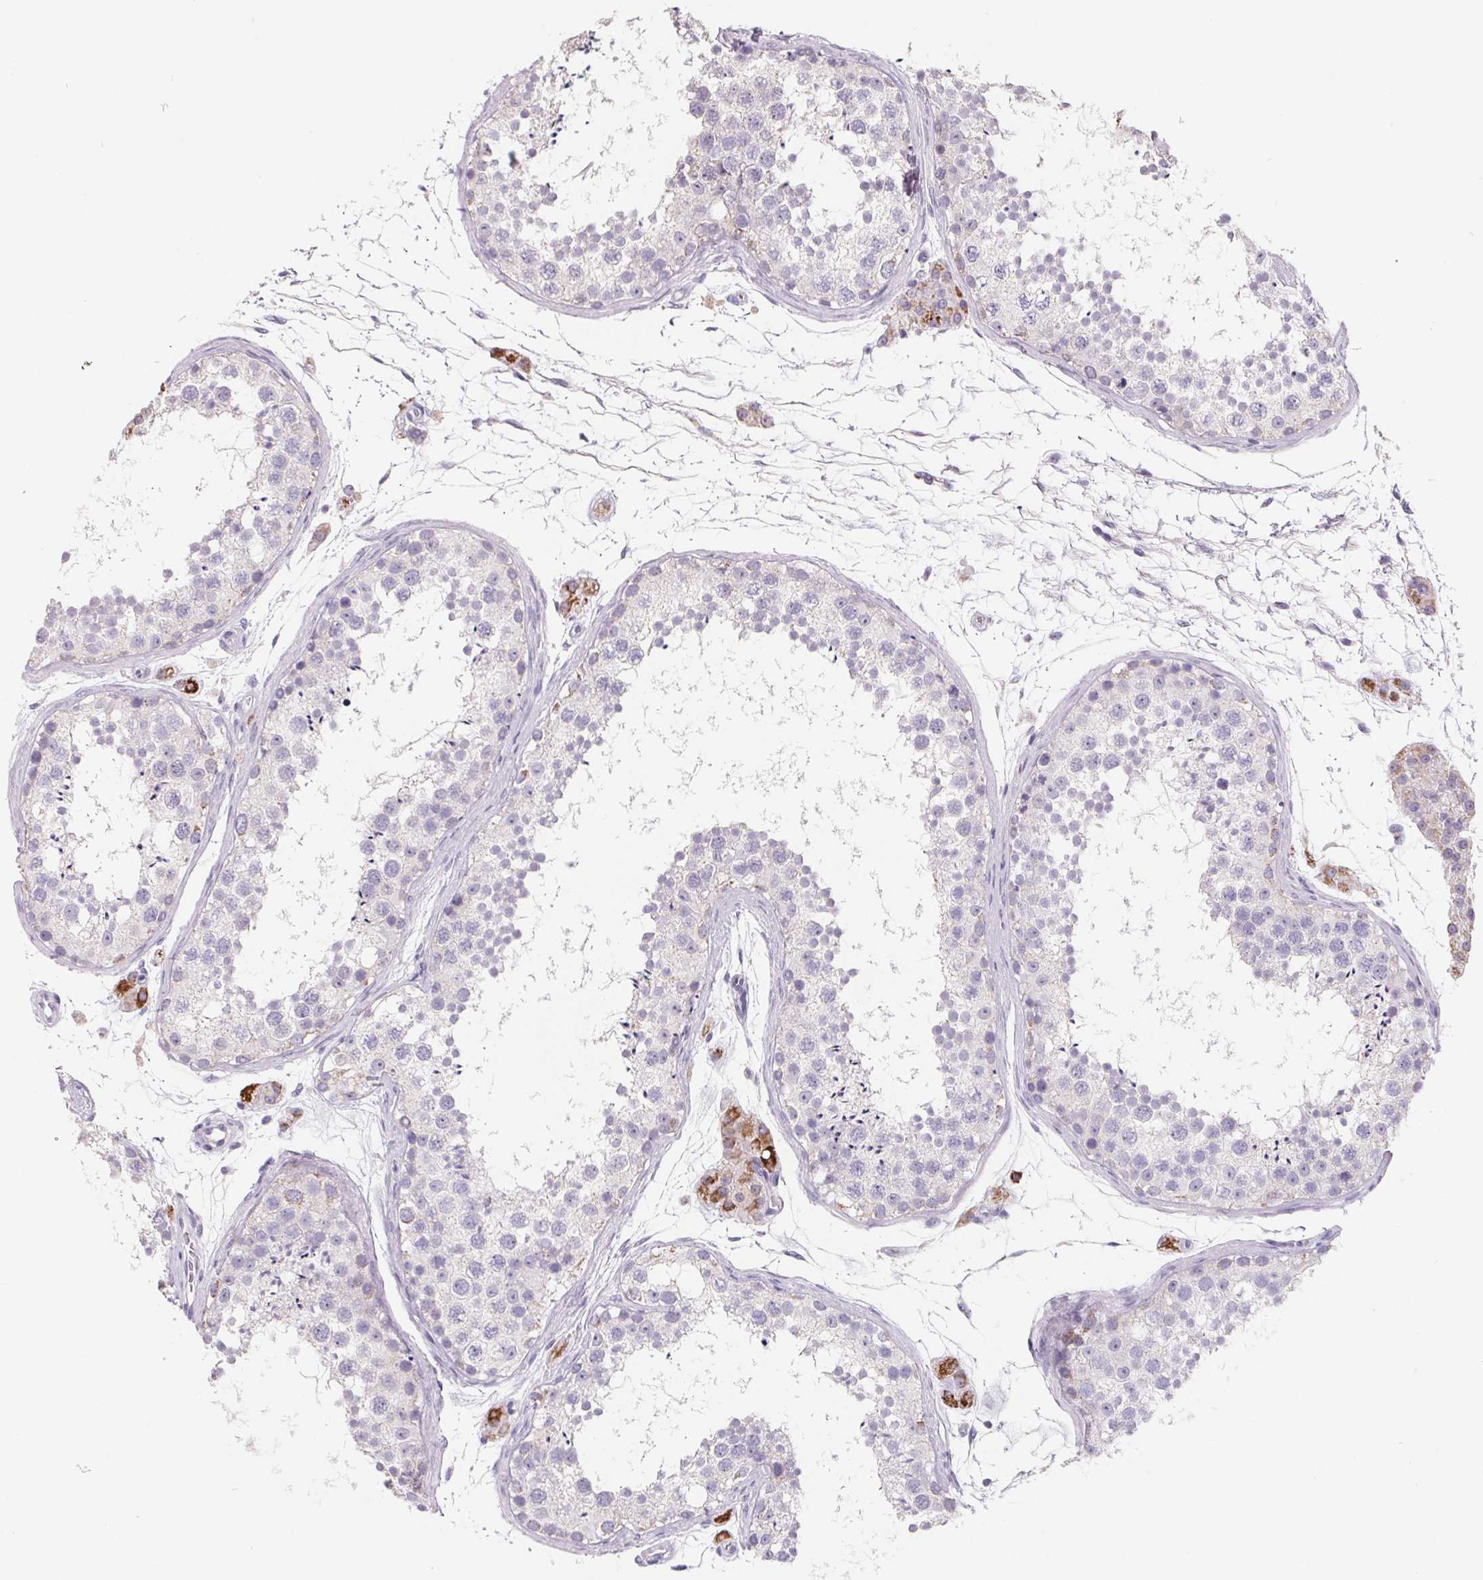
{"staining": {"intensity": "negative", "quantity": "none", "location": "none"}, "tissue": "testis", "cell_type": "Cells in seminiferous ducts", "image_type": "normal", "snomed": [{"axis": "morphology", "description": "Normal tissue, NOS"}, {"axis": "topography", "description": "Testis"}], "caption": "Immunohistochemical staining of normal testis exhibits no significant expression in cells in seminiferous ducts.", "gene": "FDX1", "patient": {"sex": "male", "age": 41}}